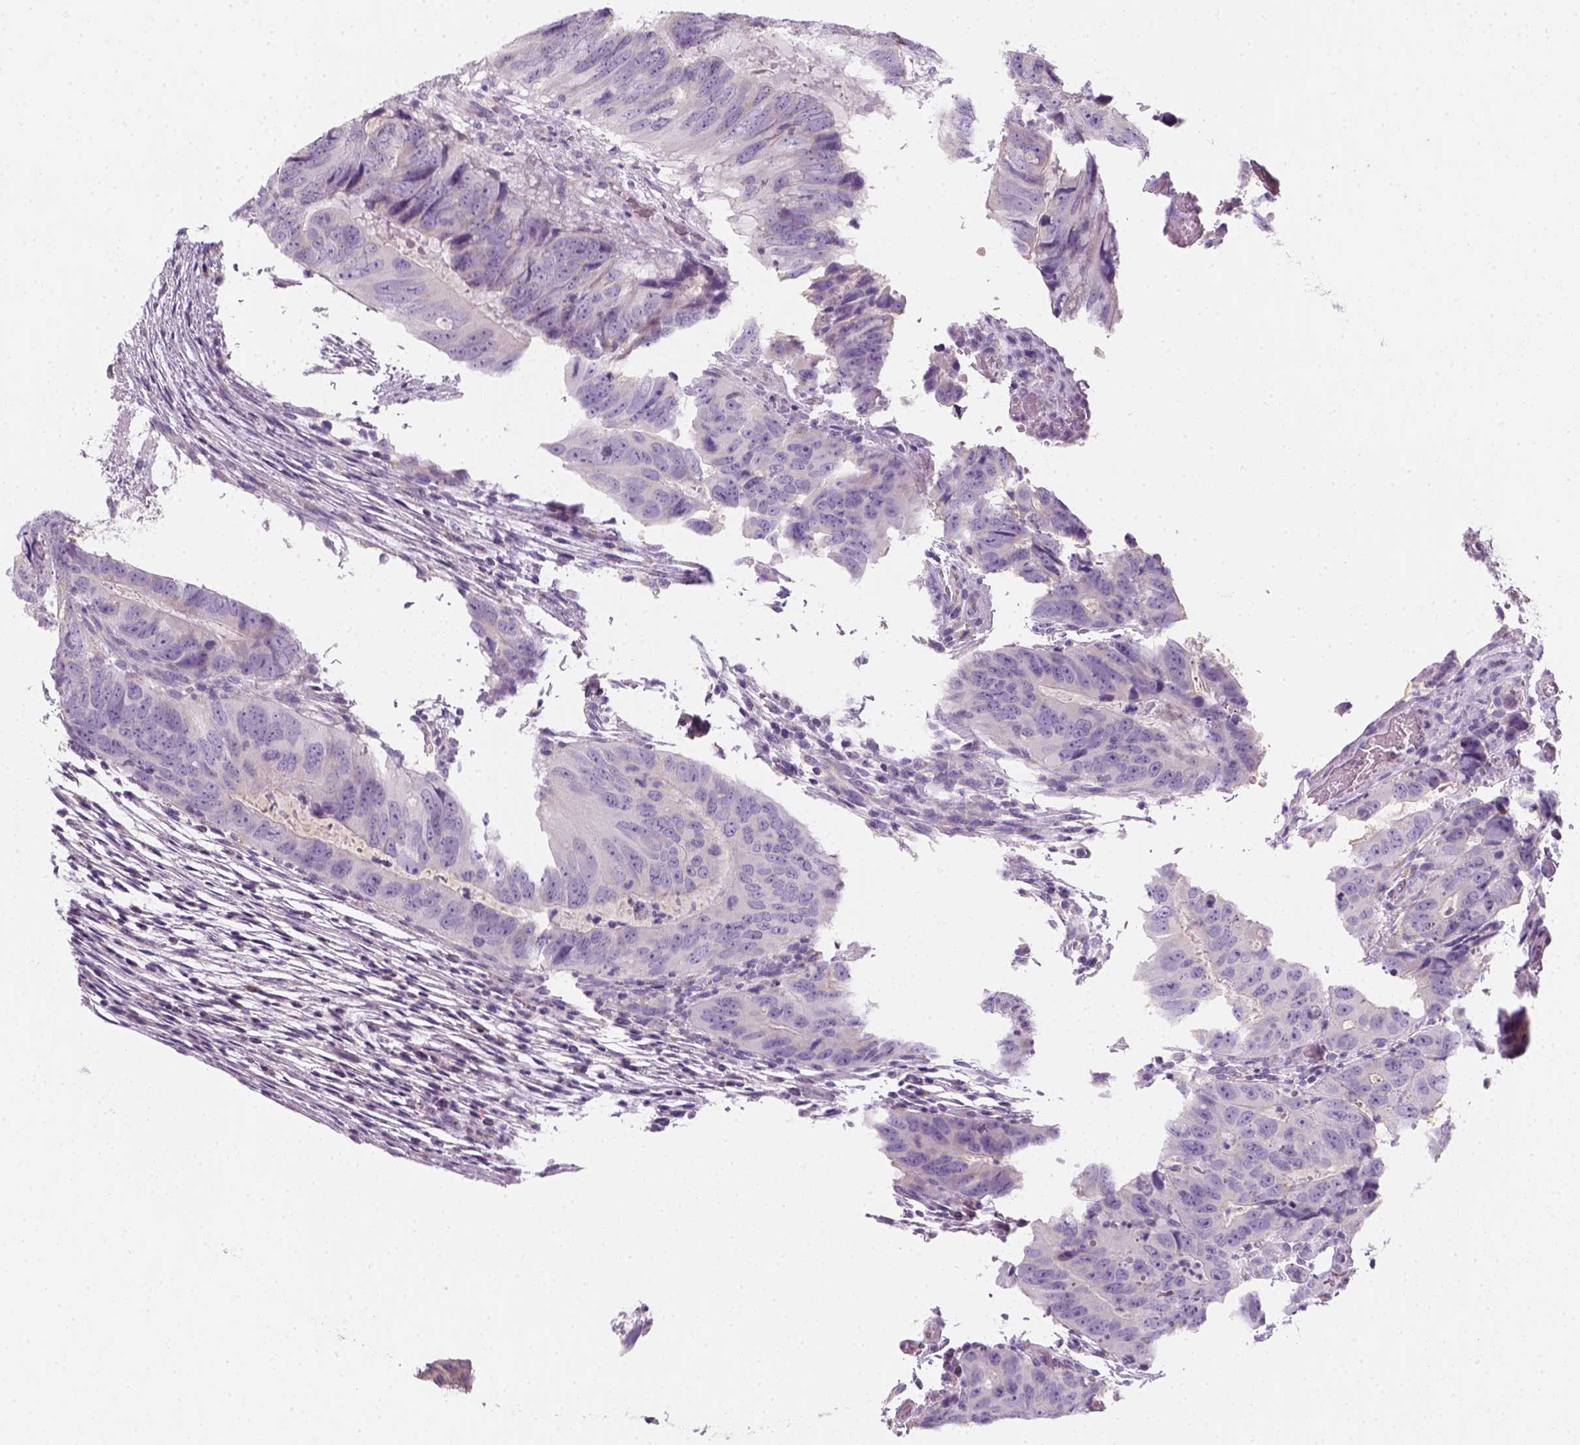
{"staining": {"intensity": "negative", "quantity": "none", "location": "none"}, "tissue": "colorectal cancer", "cell_type": "Tumor cells", "image_type": "cancer", "snomed": [{"axis": "morphology", "description": "Adenocarcinoma, NOS"}, {"axis": "topography", "description": "Colon"}], "caption": "Protein analysis of colorectal cancer (adenocarcinoma) exhibits no significant positivity in tumor cells.", "gene": "AWAT2", "patient": {"sex": "male", "age": 79}}